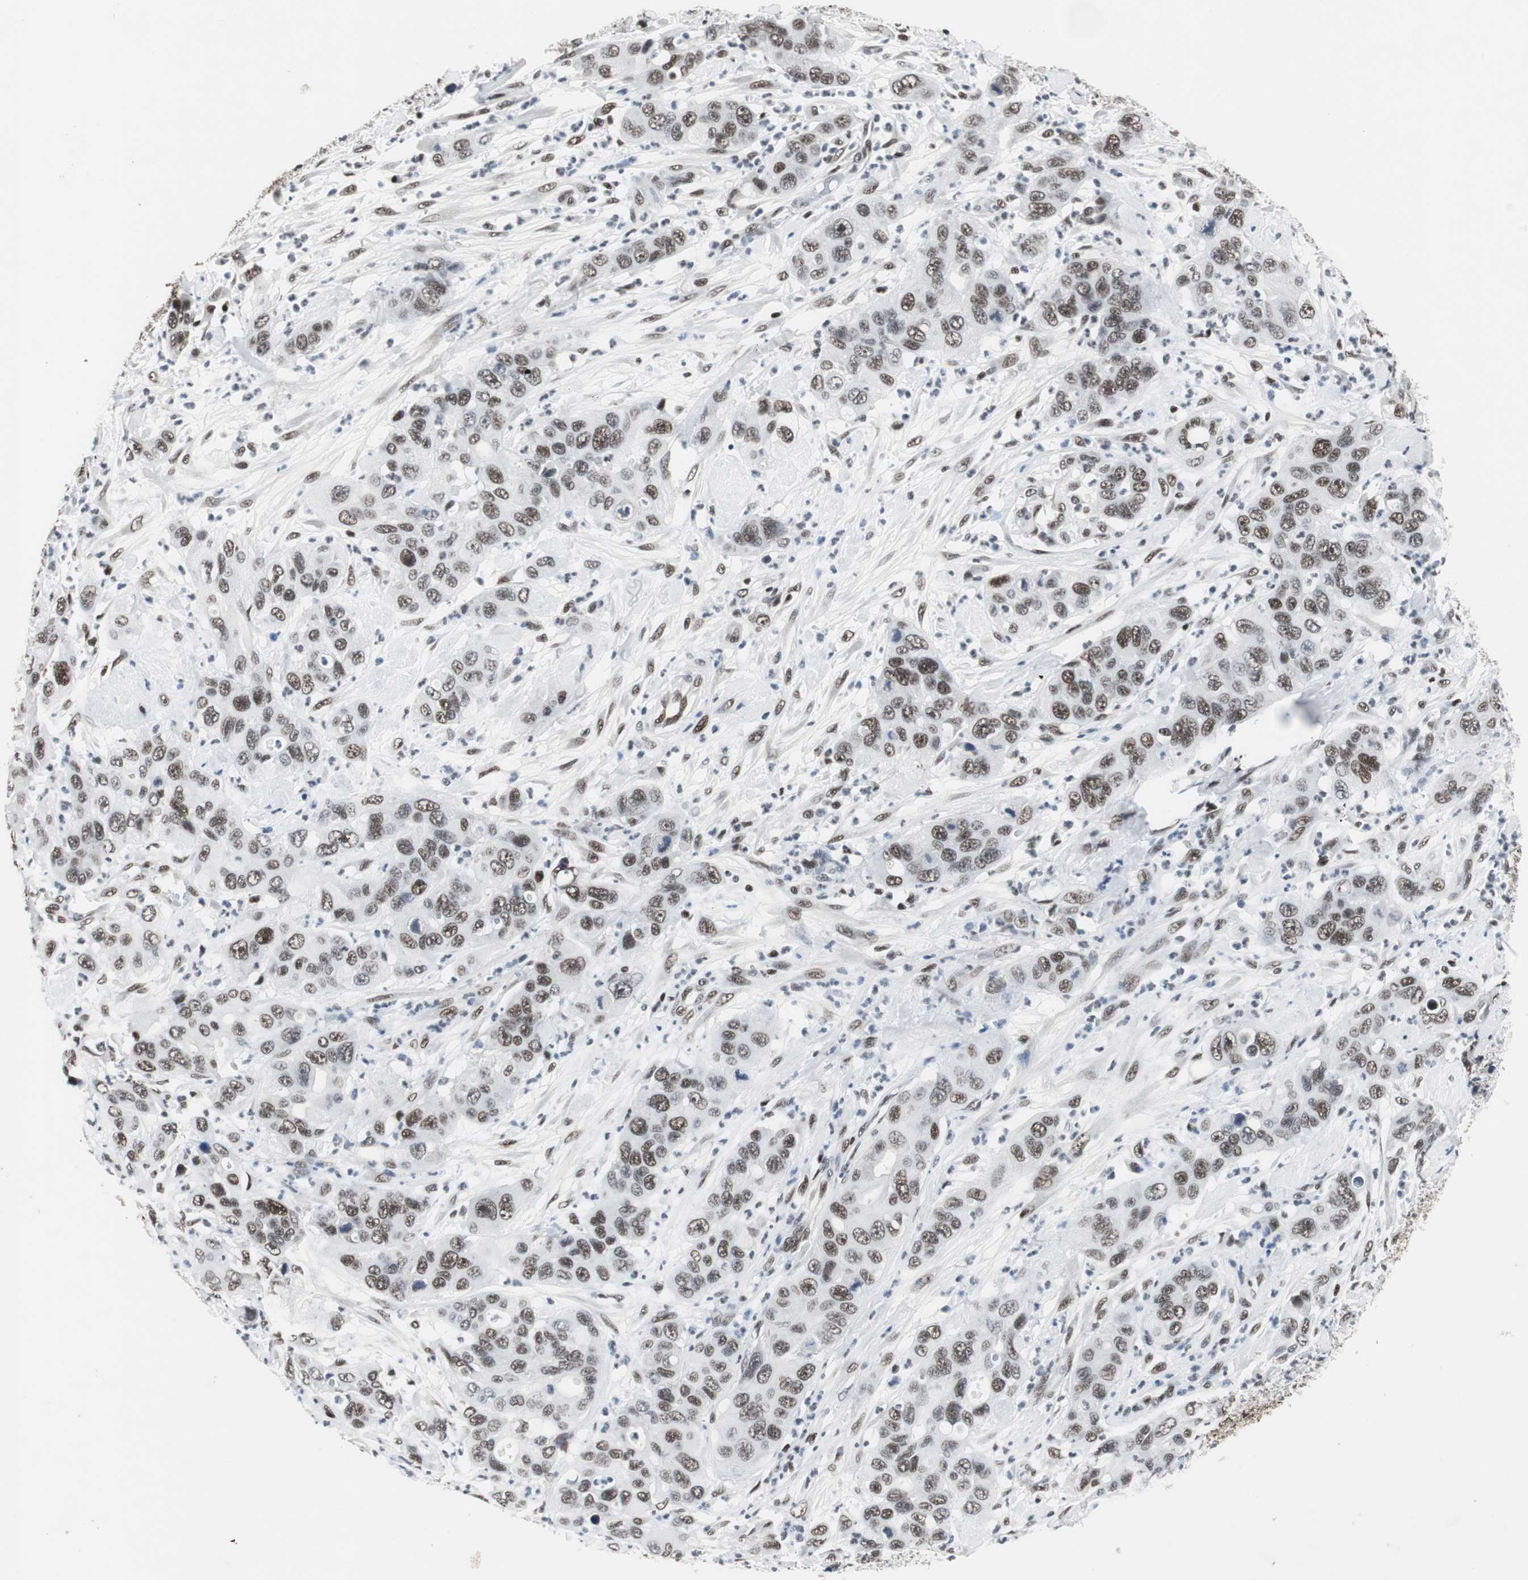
{"staining": {"intensity": "moderate", "quantity": ">75%", "location": "nuclear"}, "tissue": "pancreatic cancer", "cell_type": "Tumor cells", "image_type": "cancer", "snomed": [{"axis": "morphology", "description": "Adenocarcinoma, NOS"}, {"axis": "topography", "description": "Pancreas"}], "caption": "IHC photomicrograph of neoplastic tissue: human pancreatic cancer stained using immunohistochemistry displays medium levels of moderate protein expression localized specifically in the nuclear of tumor cells, appearing as a nuclear brown color.", "gene": "RAD9A", "patient": {"sex": "female", "age": 71}}